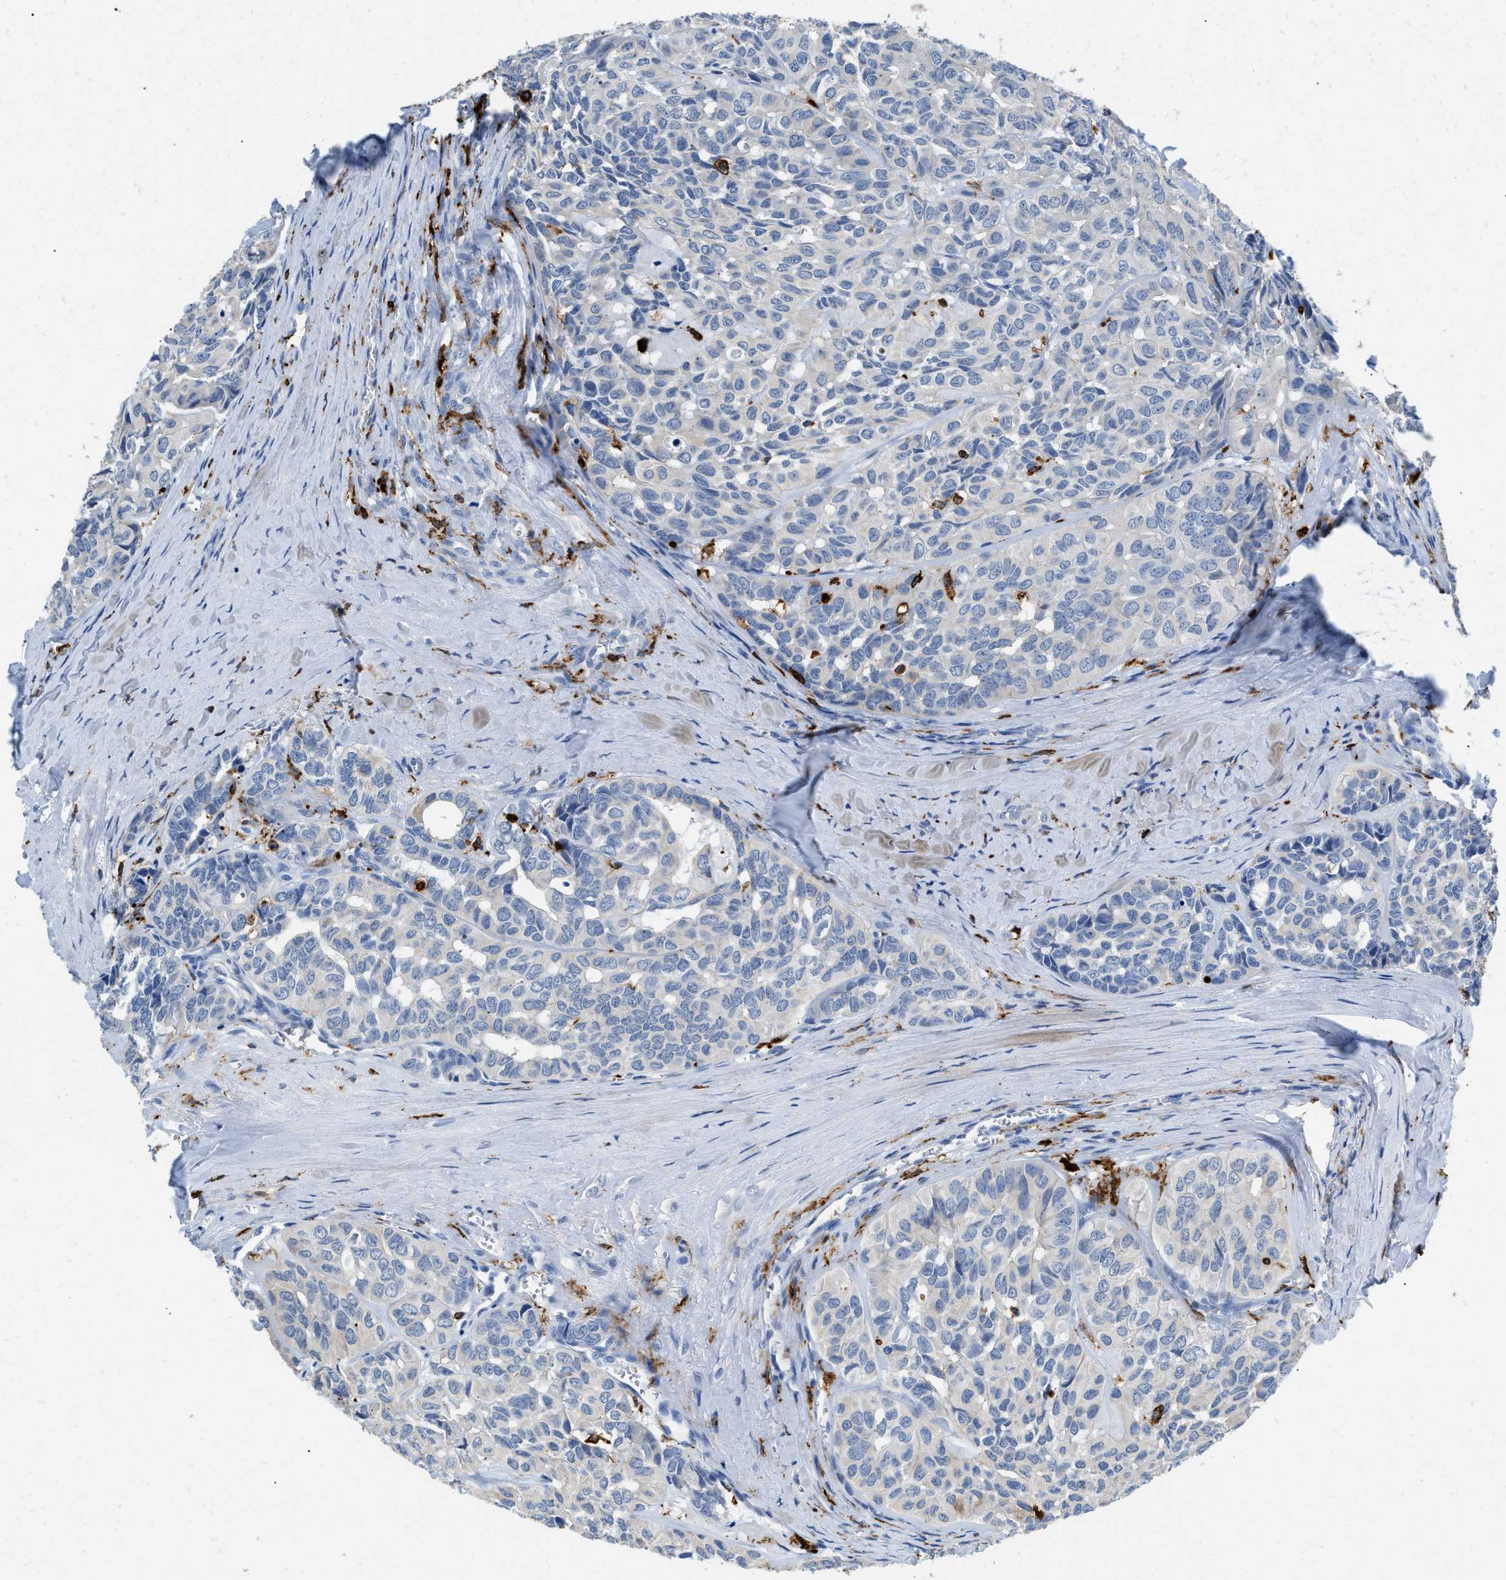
{"staining": {"intensity": "negative", "quantity": "none", "location": "none"}, "tissue": "head and neck cancer", "cell_type": "Tumor cells", "image_type": "cancer", "snomed": [{"axis": "morphology", "description": "Adenocarcinoma, NOS"}, {"axis": "topography", "description": "Salivary gland, NOS"}, {"axis": "topography", "description": "Head-Neck"}], "caption": "Photomicrograph shows no significant protein expression in tumor cells of head and neck adenocarcinoma.", "gene": "CD226", "patient": {"sex": "female", "age": 76}}